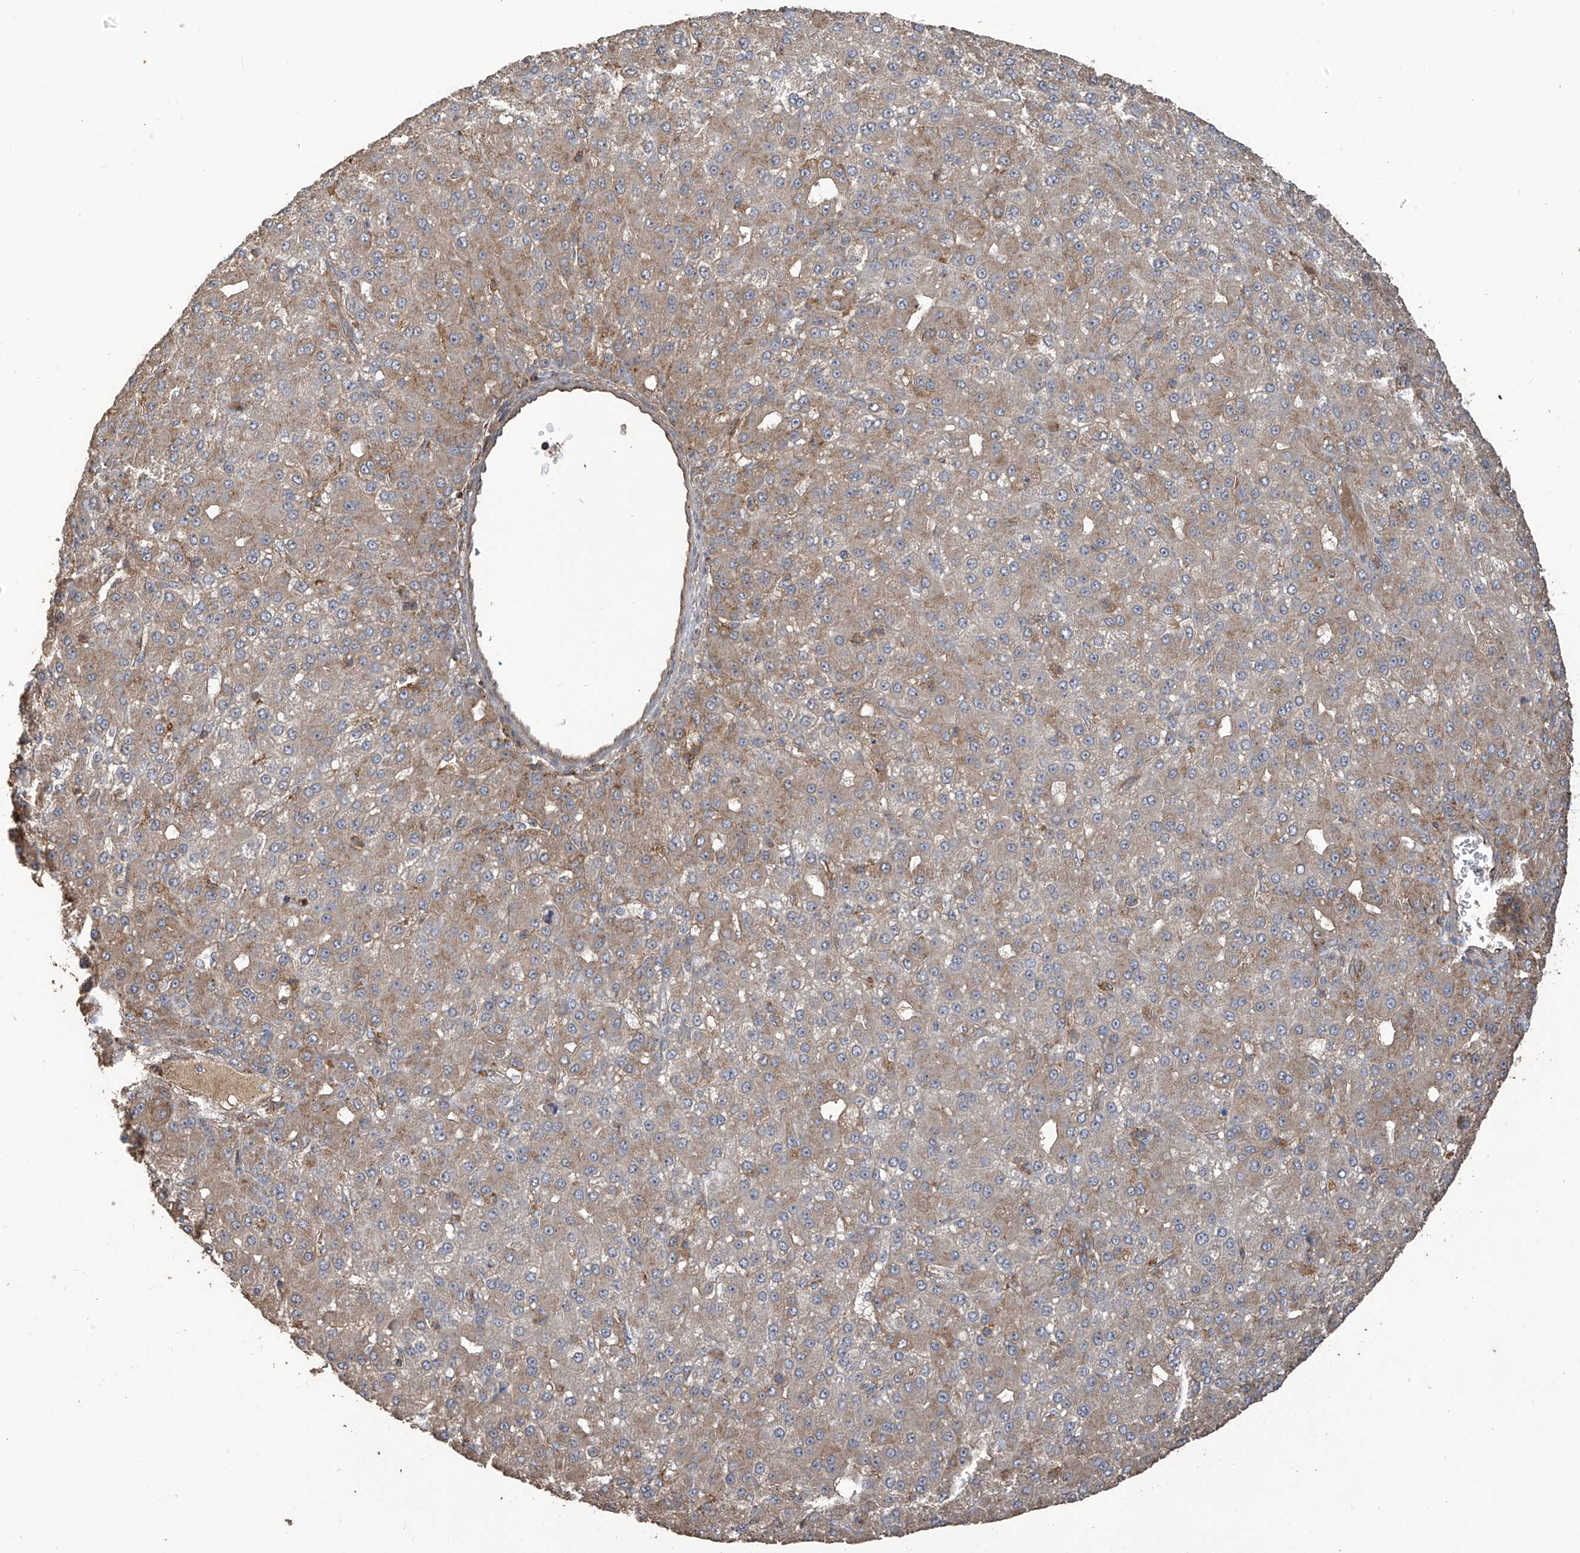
{"staining": {"intensity": "weak", "quantity": "25%-75%", "location": "cytoplasmic/membranous"}, "tissue": "liver cancer", "cell_type": "Tumor cells", "image_type": "cancer", "snomed": [{"axis": "morphology", "description": "Carcinoma, Hepatocellular, NOS"}, {"axis": "topography", "description": "Liver"}], "caption": "Immunohistochemistry (DAB (3,3'-diaminobenzidine)) staining of hepatocellular carcinoma (liver) shows weak cytoplasmic/membranous protein staining in approximately 25%-75% of tumor cells.", "gene": "COX10", "patient": {"sex": "male", "age": 67}}